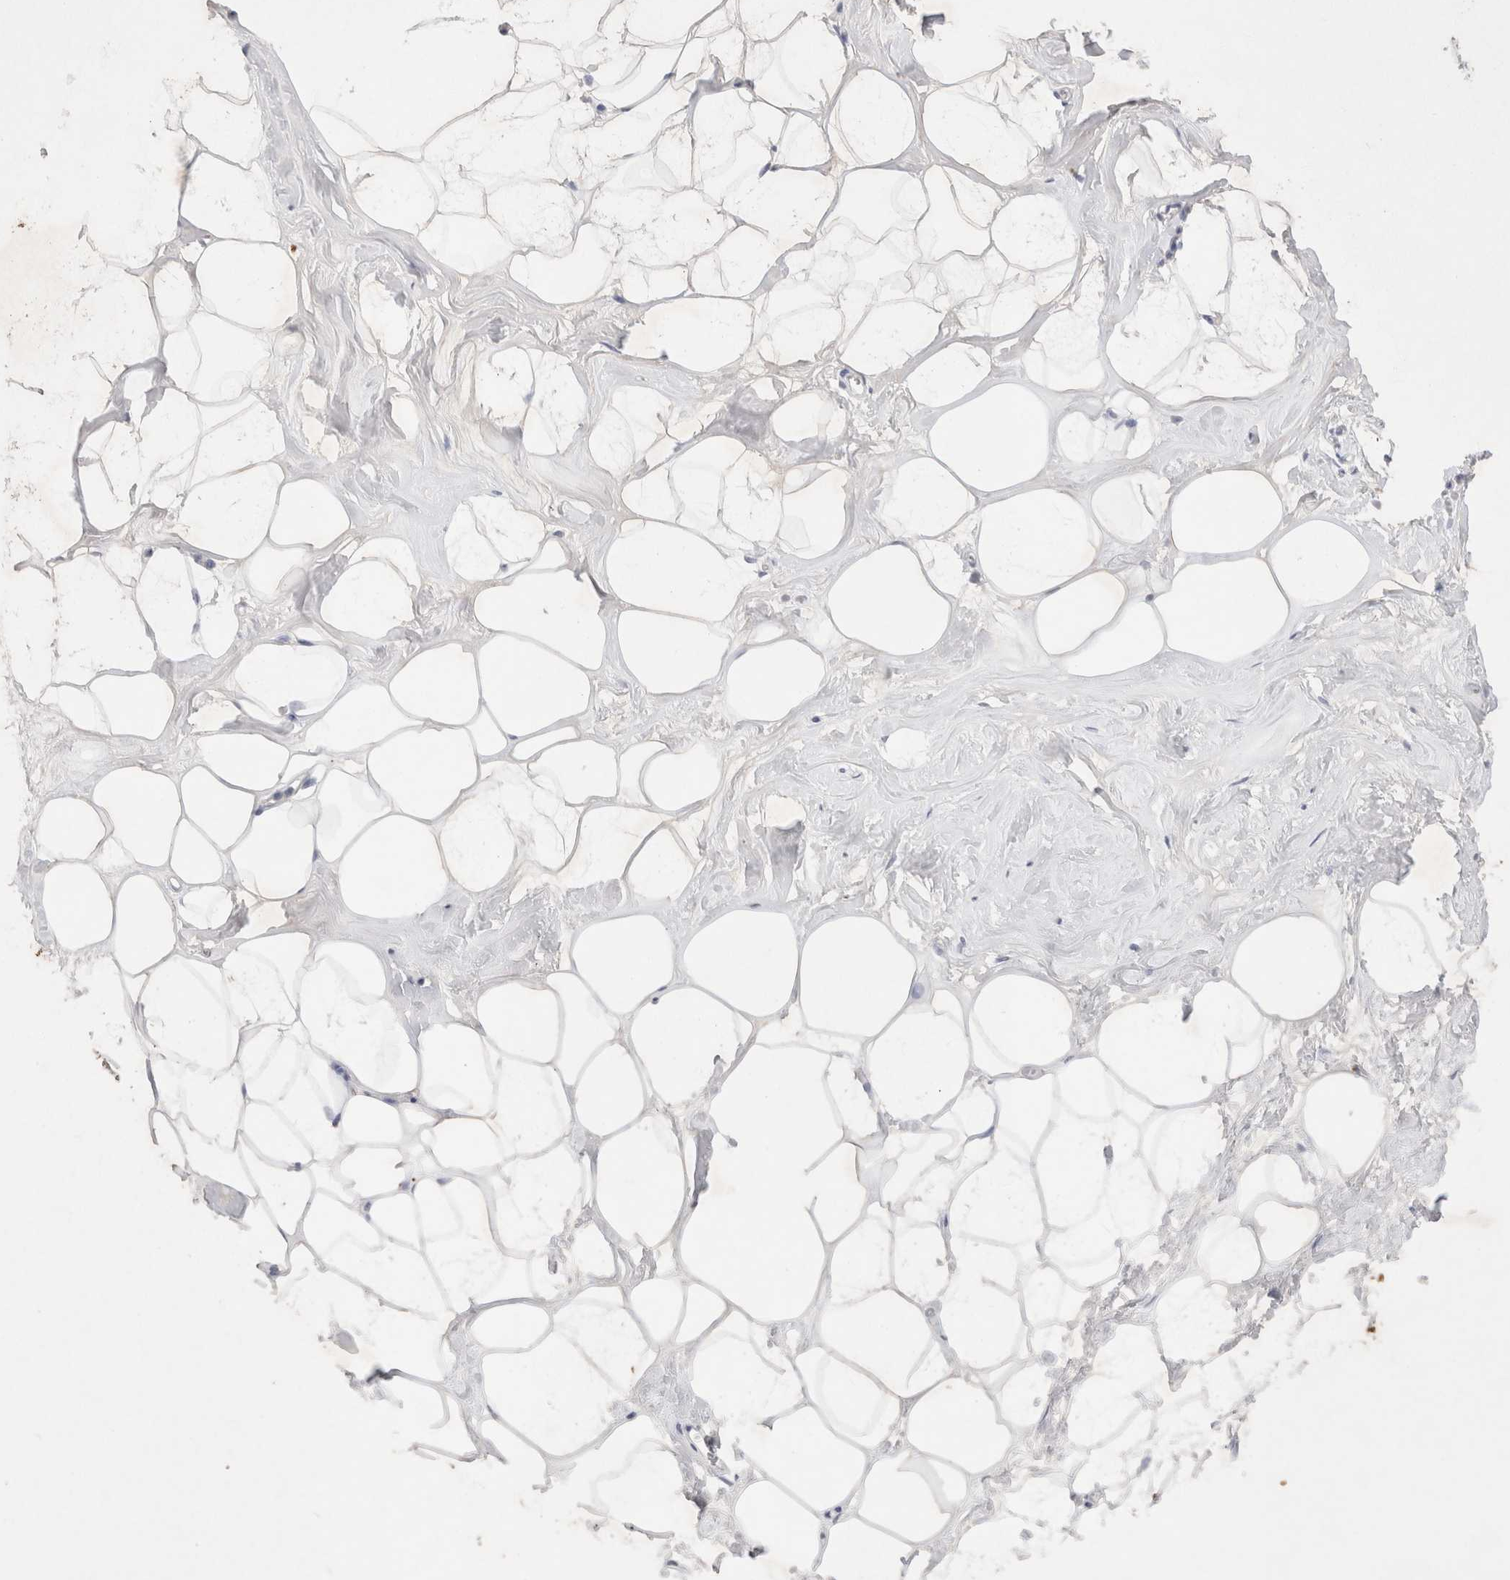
{"staining": {"intensity": "negative", "quantity": "none", "location": "none"}, "tissue": "adipose tissue", "cell_type": "Adipocytes", "image_type": "normal", "snomed": [{"axis": "morphology", "description": "Normal tissue, NOS"}, {"axis": "morphology", "description": "Fibrosis, NOS"}, {"axis": "topography", "description": "Breast"}, {"axis": "topography", "description": "Adipose tissue"}], "caption": "A high-resolution photomicrograph shows immunohistochemistry staining of unremarkable adipose tissue, which reveals no significant positivity in adipocytes. (Stains: DAB IHC with hematoxylin counter stain, Microscopy: brightfield microscopy at high magnification).", "gene": "EPCAM", "patient": {"sex": "female", "age": 39}}